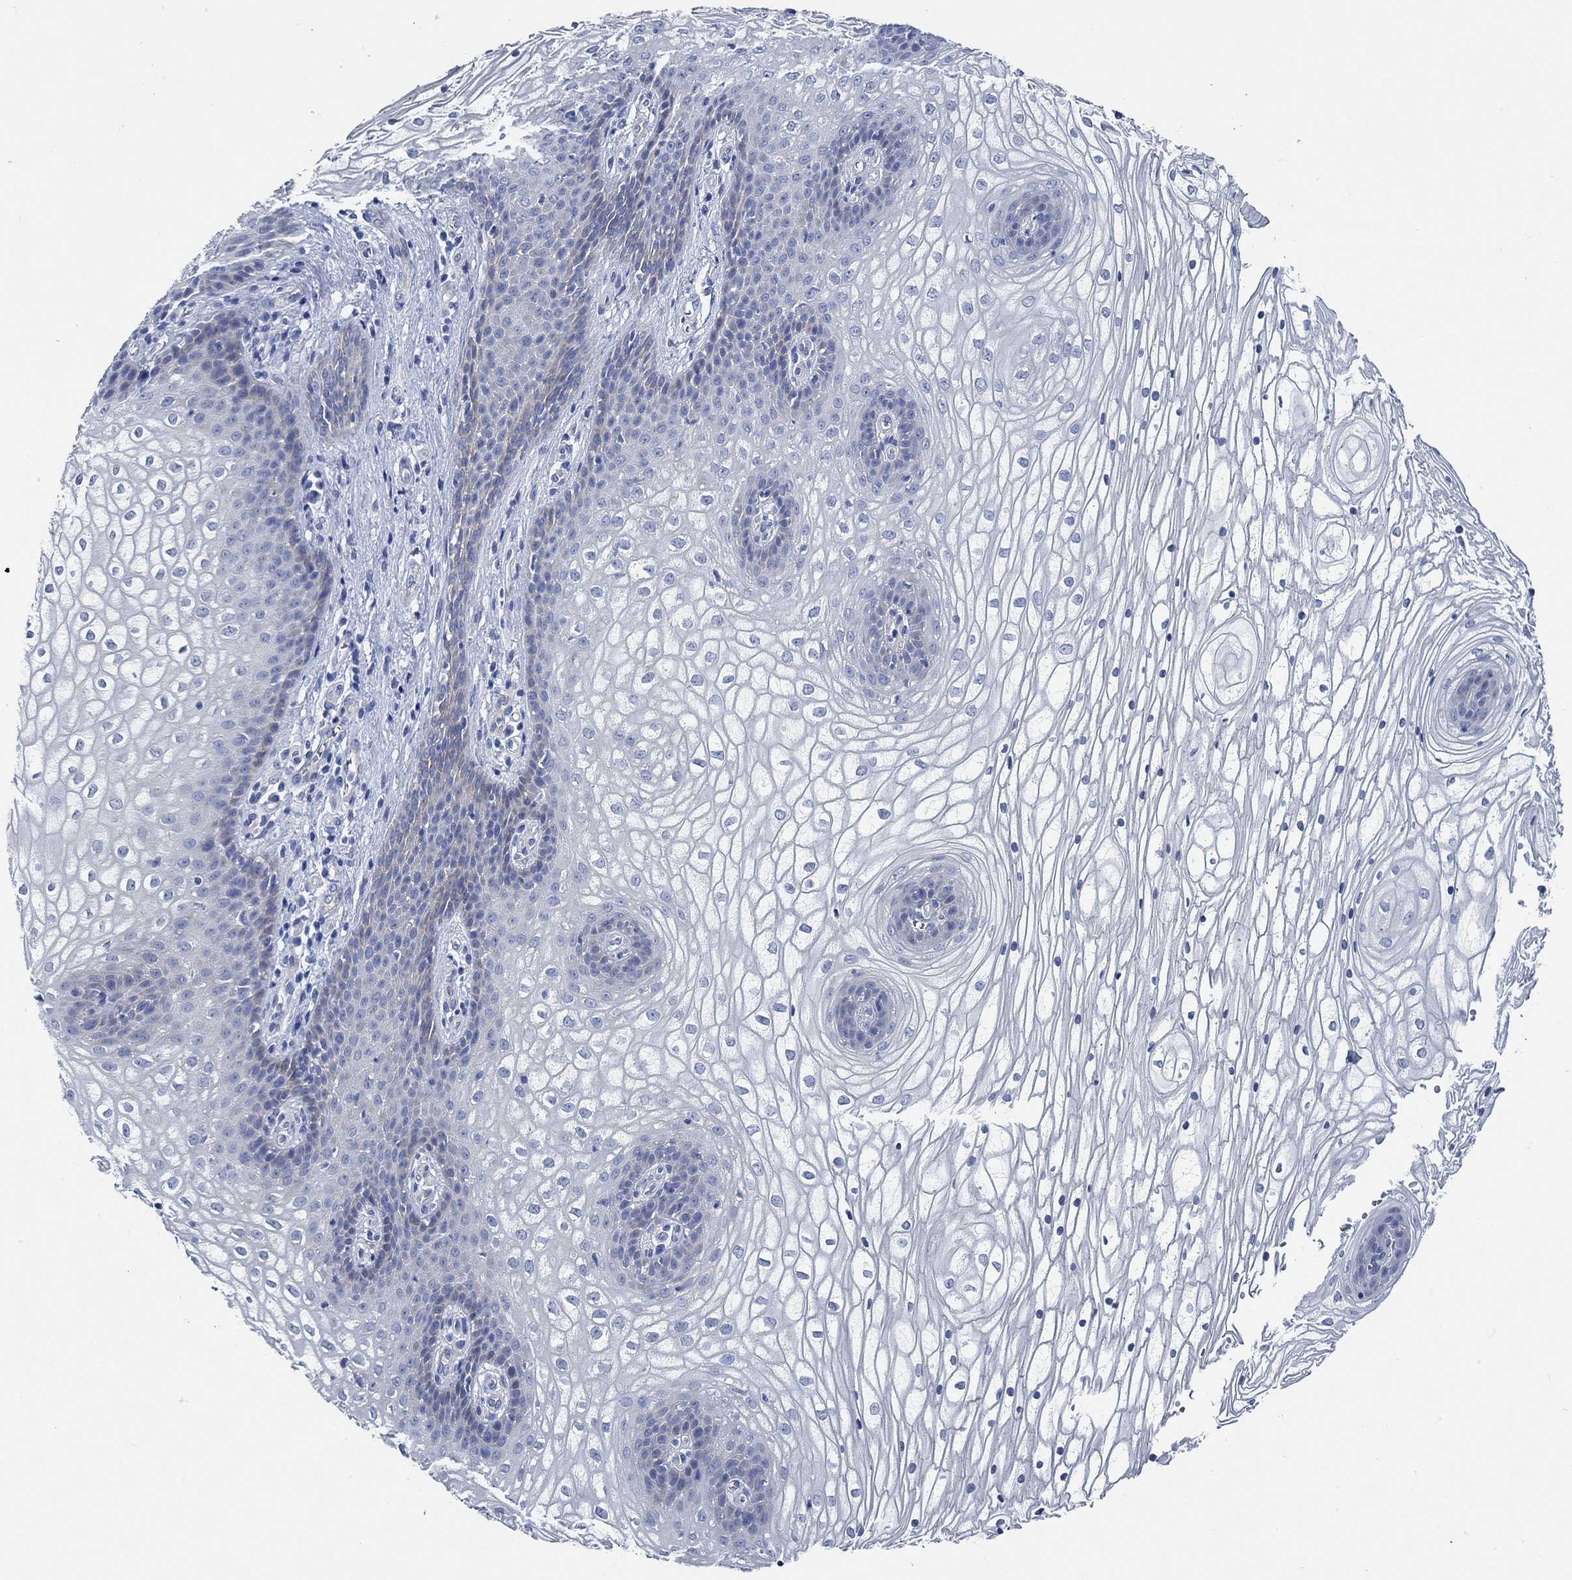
{"staining": {"intensity": "negative", "quantity": "none", "location": "none"}, "tissue": "vagina", "cell_type": "Squamous epithelial cells", "image_type": "normal", "snomed": [{"axis": "morphology", "description": "Normal tissue, NOS"}, {"axis": "topography", "description": "Vagina"}], "caption": "The image shows no staining of squamous epithelial cells in benign vagina.", "gene": "HECW2", "patient": {"sex": "female", "age": 34}}